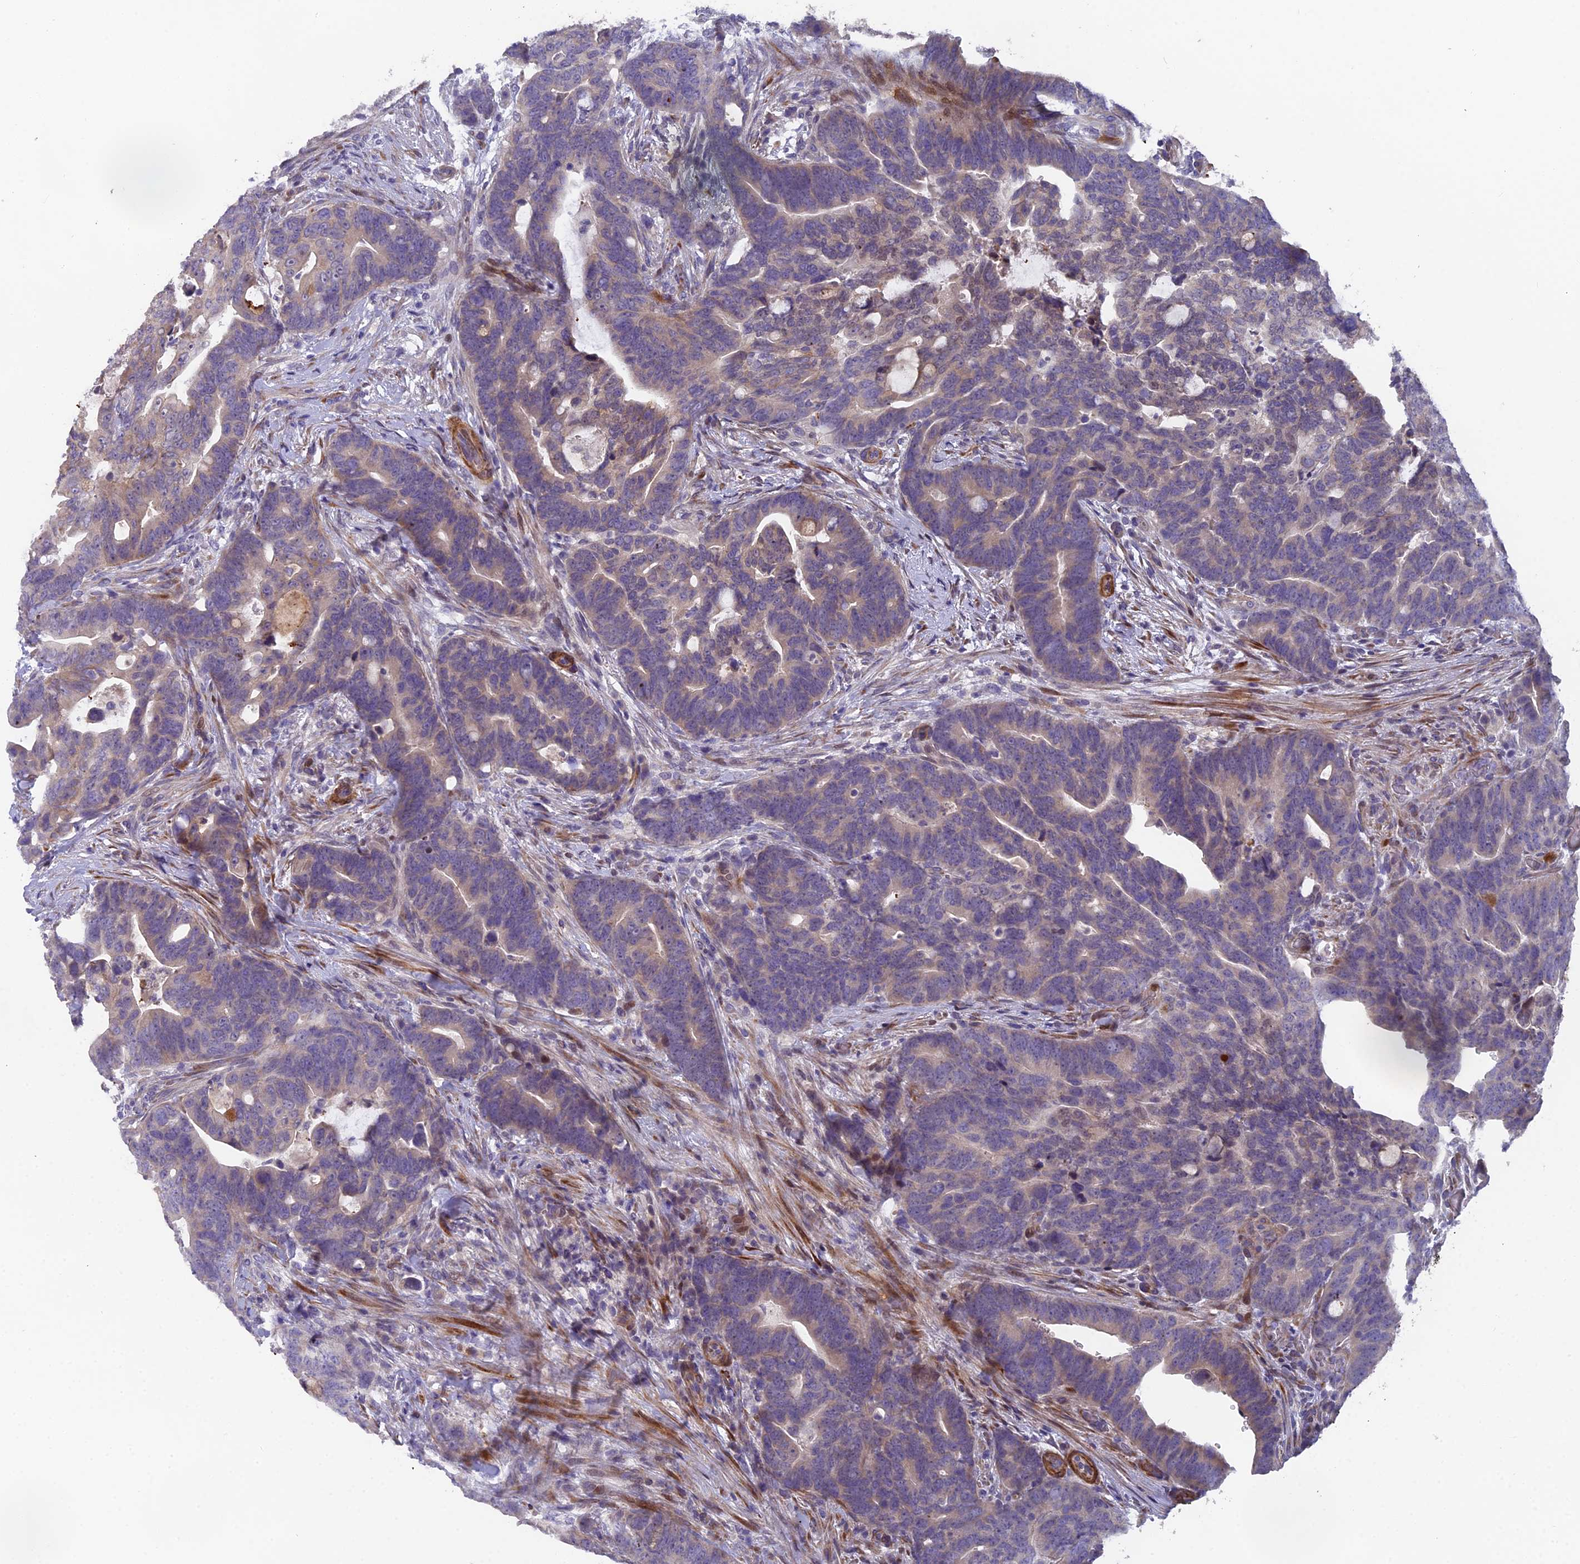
{"staining": {"intensity": "negative", "quantity": "none", "location": "none"}, "tissue": "colorectal cancer", "cell_type": "Tumor cells", "image_type": "cancer", "snomed": [{"axis": "morphology", "description": "Adenocarcinoma, NOS"}, {"axis": "topography", "description": "Colon"}], "caption": "Tumor cells show no significant expression in colorectal cancer.", "gene": "RAB28", "patient": {"sex": "female", "age": 82}}